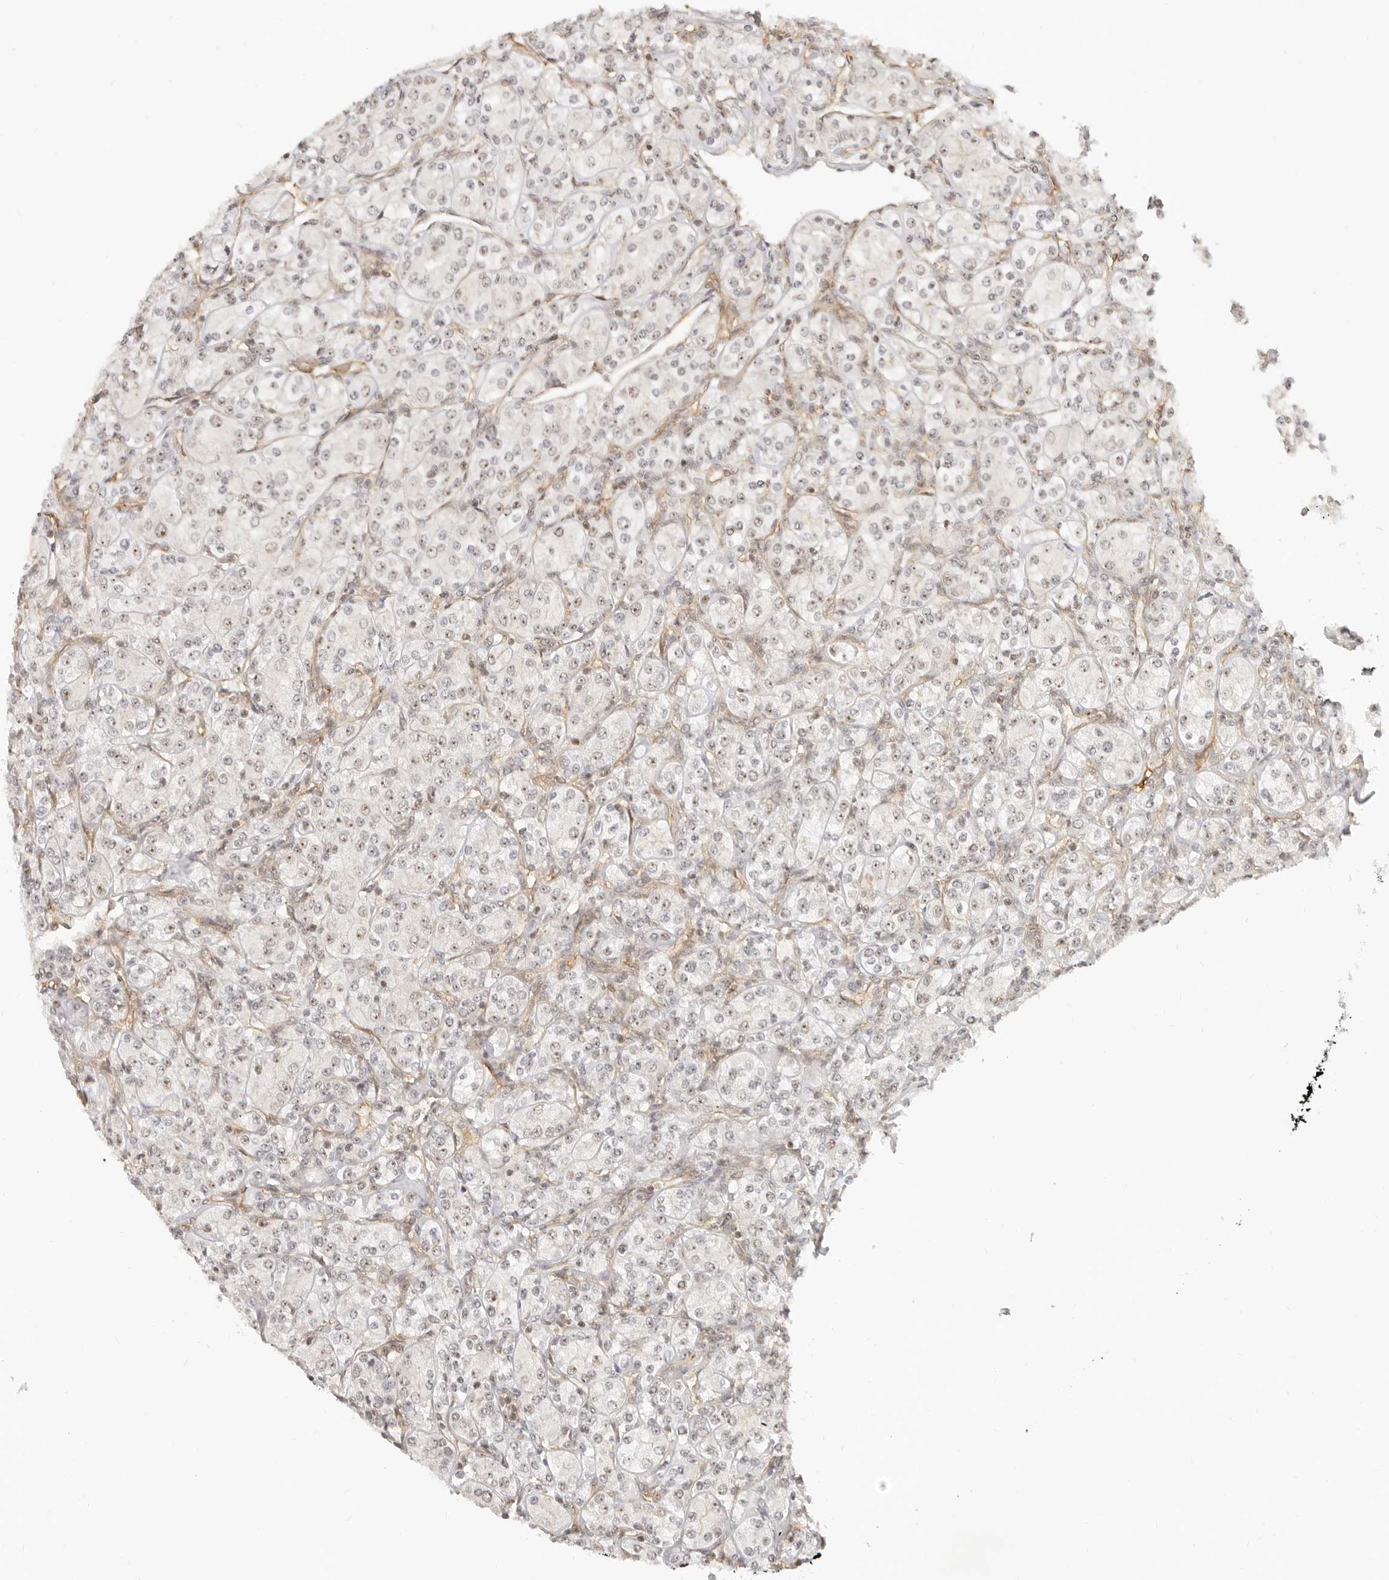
{"staining": {"intensity": "weak", "quantity": ">75%", "location": "nuclear"}, "tissue": "renal cancer", "cell_type": "Tumor cells", "image_type": "cancer", "snomed": [{"axis": "morphology", "description": "Adenocarcinoma, NOS"}, {"axis": "topography", "description": "Kidney"}], "caption": "Adenocarcinoma (renal) was stained to show a protein in brown. There is low levels of weak nuclear expression in approximately >75% of tumor cells.", "gene": "BAP1", "patient": {"sex": "male", "age": 77}}